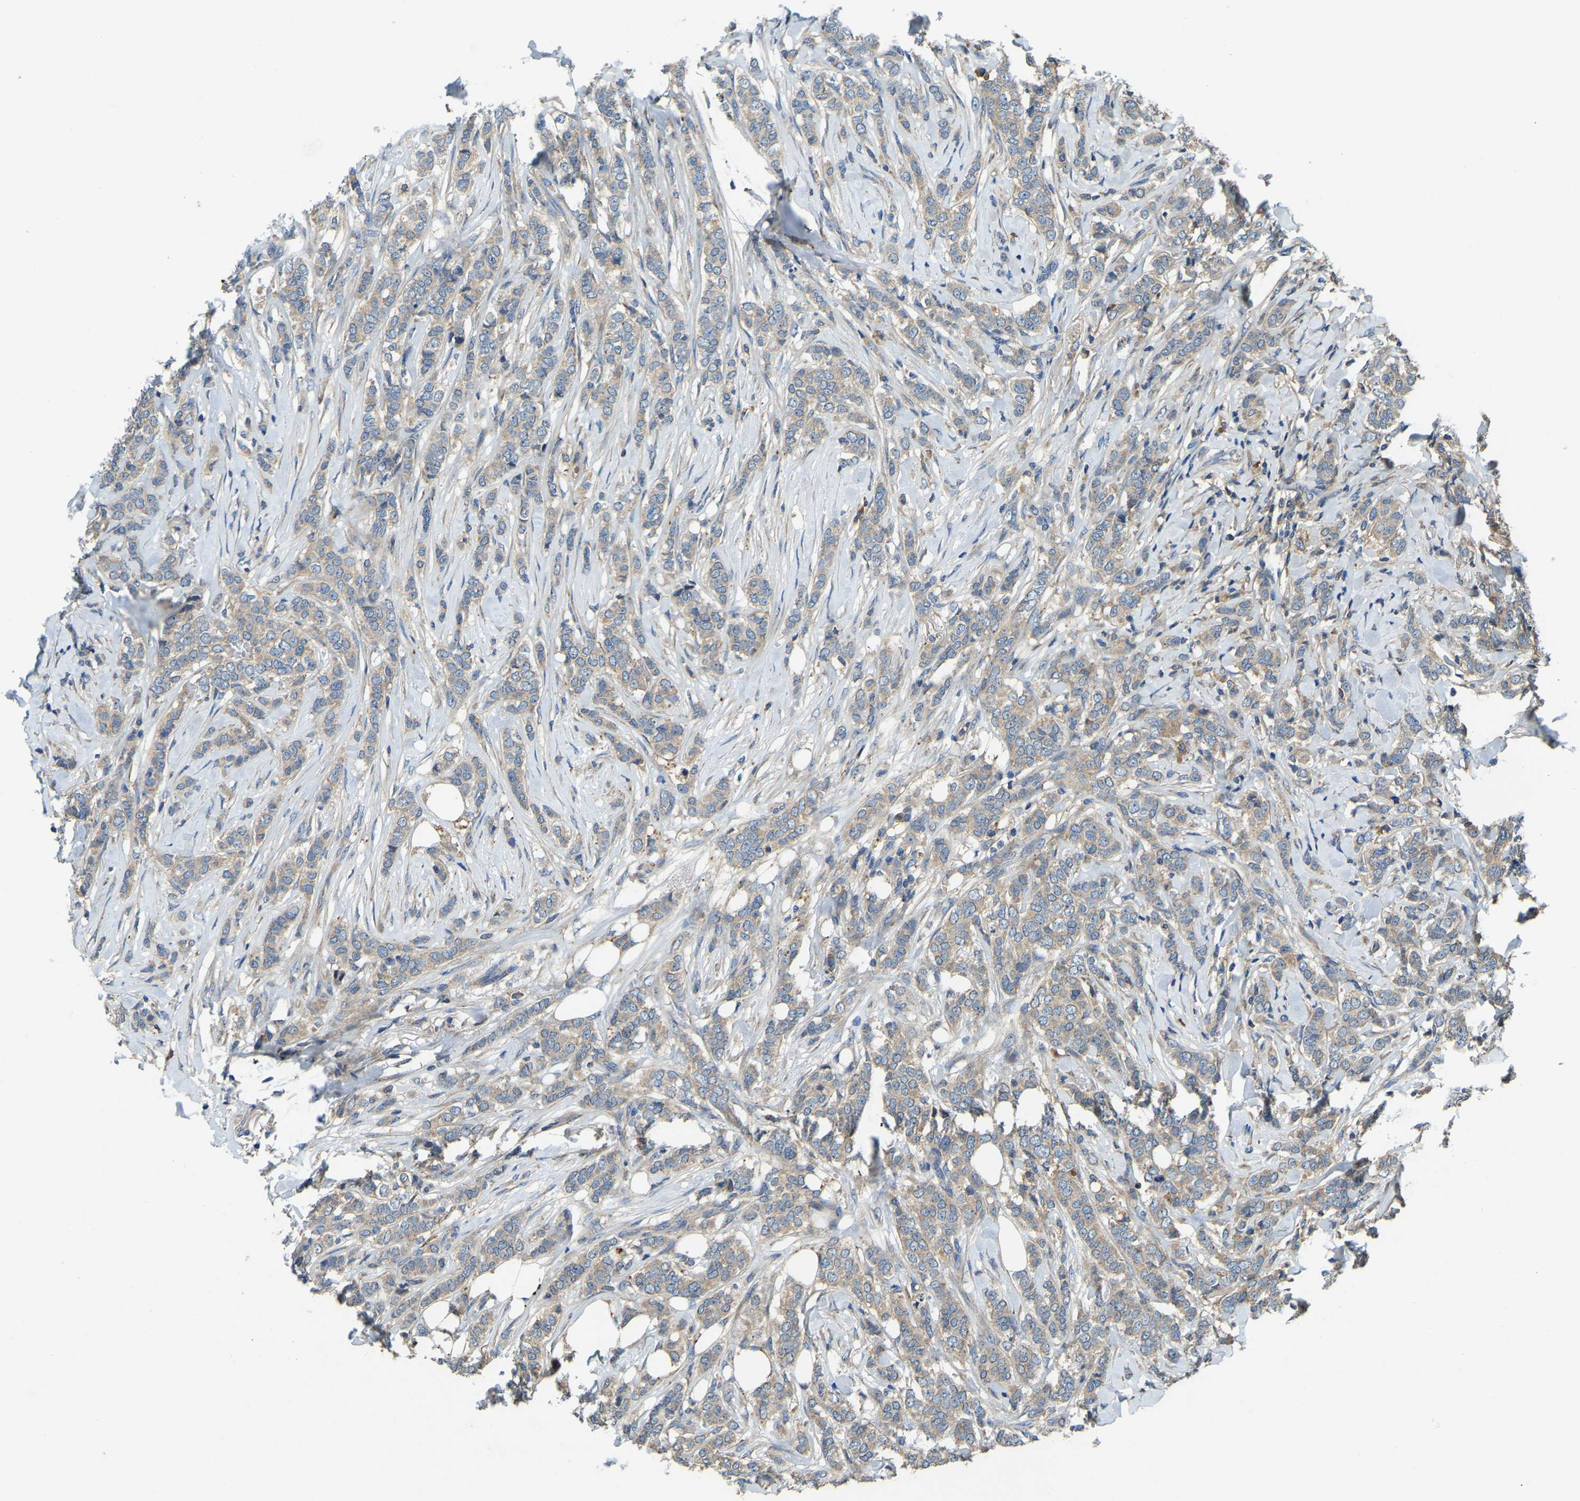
{"staining": {"intensity": "weak", "quantity": "25%-75%", "location": "cytoplasmic/membranous"}, "tissue": "breast cancer", "cell_type": "Tumor cells", "image_type": "cancer", "snomed": [{"axis": "morphology", "description": "Lobular carcinoma"}, {"axis": "topography", "description": "Skin"}, {"axis": "topography", "description": "Breast"}], "caption": "Protein expression analysis of breast lobular carcinoma demonstrates weak cytoplasmic/membranous staining in approximately 25%-75% of tumor cells.", "gene": "ATP8B1", "patient": {"sex": "female", "age": 46}}